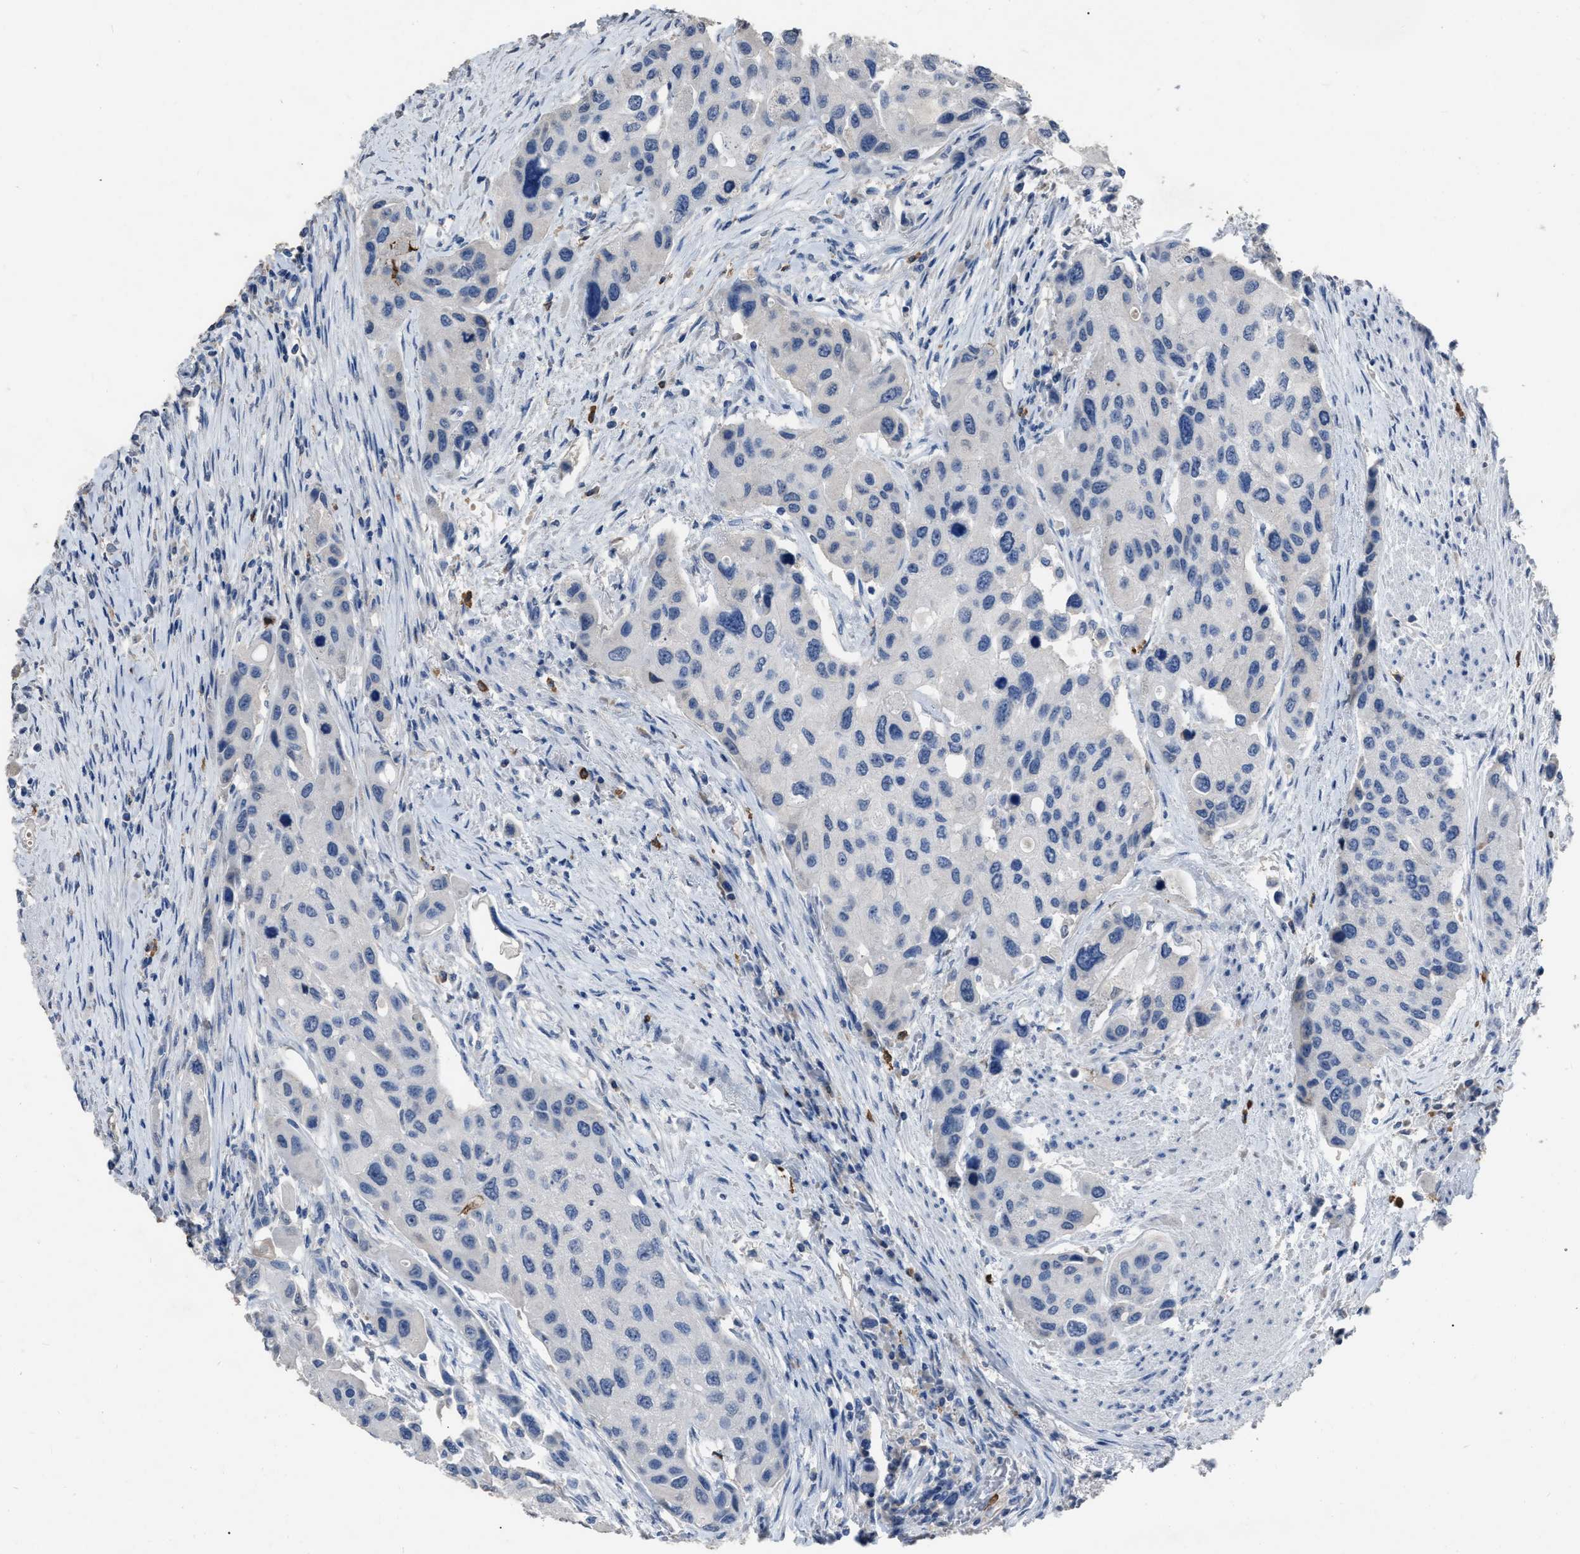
{"staining": {"intensity": "negative", "quantity": "none", "location": "none"}, "tissue": "urothelial cancer", "cell_type": "Tumor cells", "image_type": "cancer", "snomed": [{"axis": "morphology", "description": "Urothelial carcinoma, High grade"}, {"axis": "topography", "description": "Urinary bladder"}], "caption": "Immunohistochemical staining of urothelial cancer reveals no significant staining in tumor cells.", "gene": "HABP2", "patient": {"sex": "female", "age": 56}}